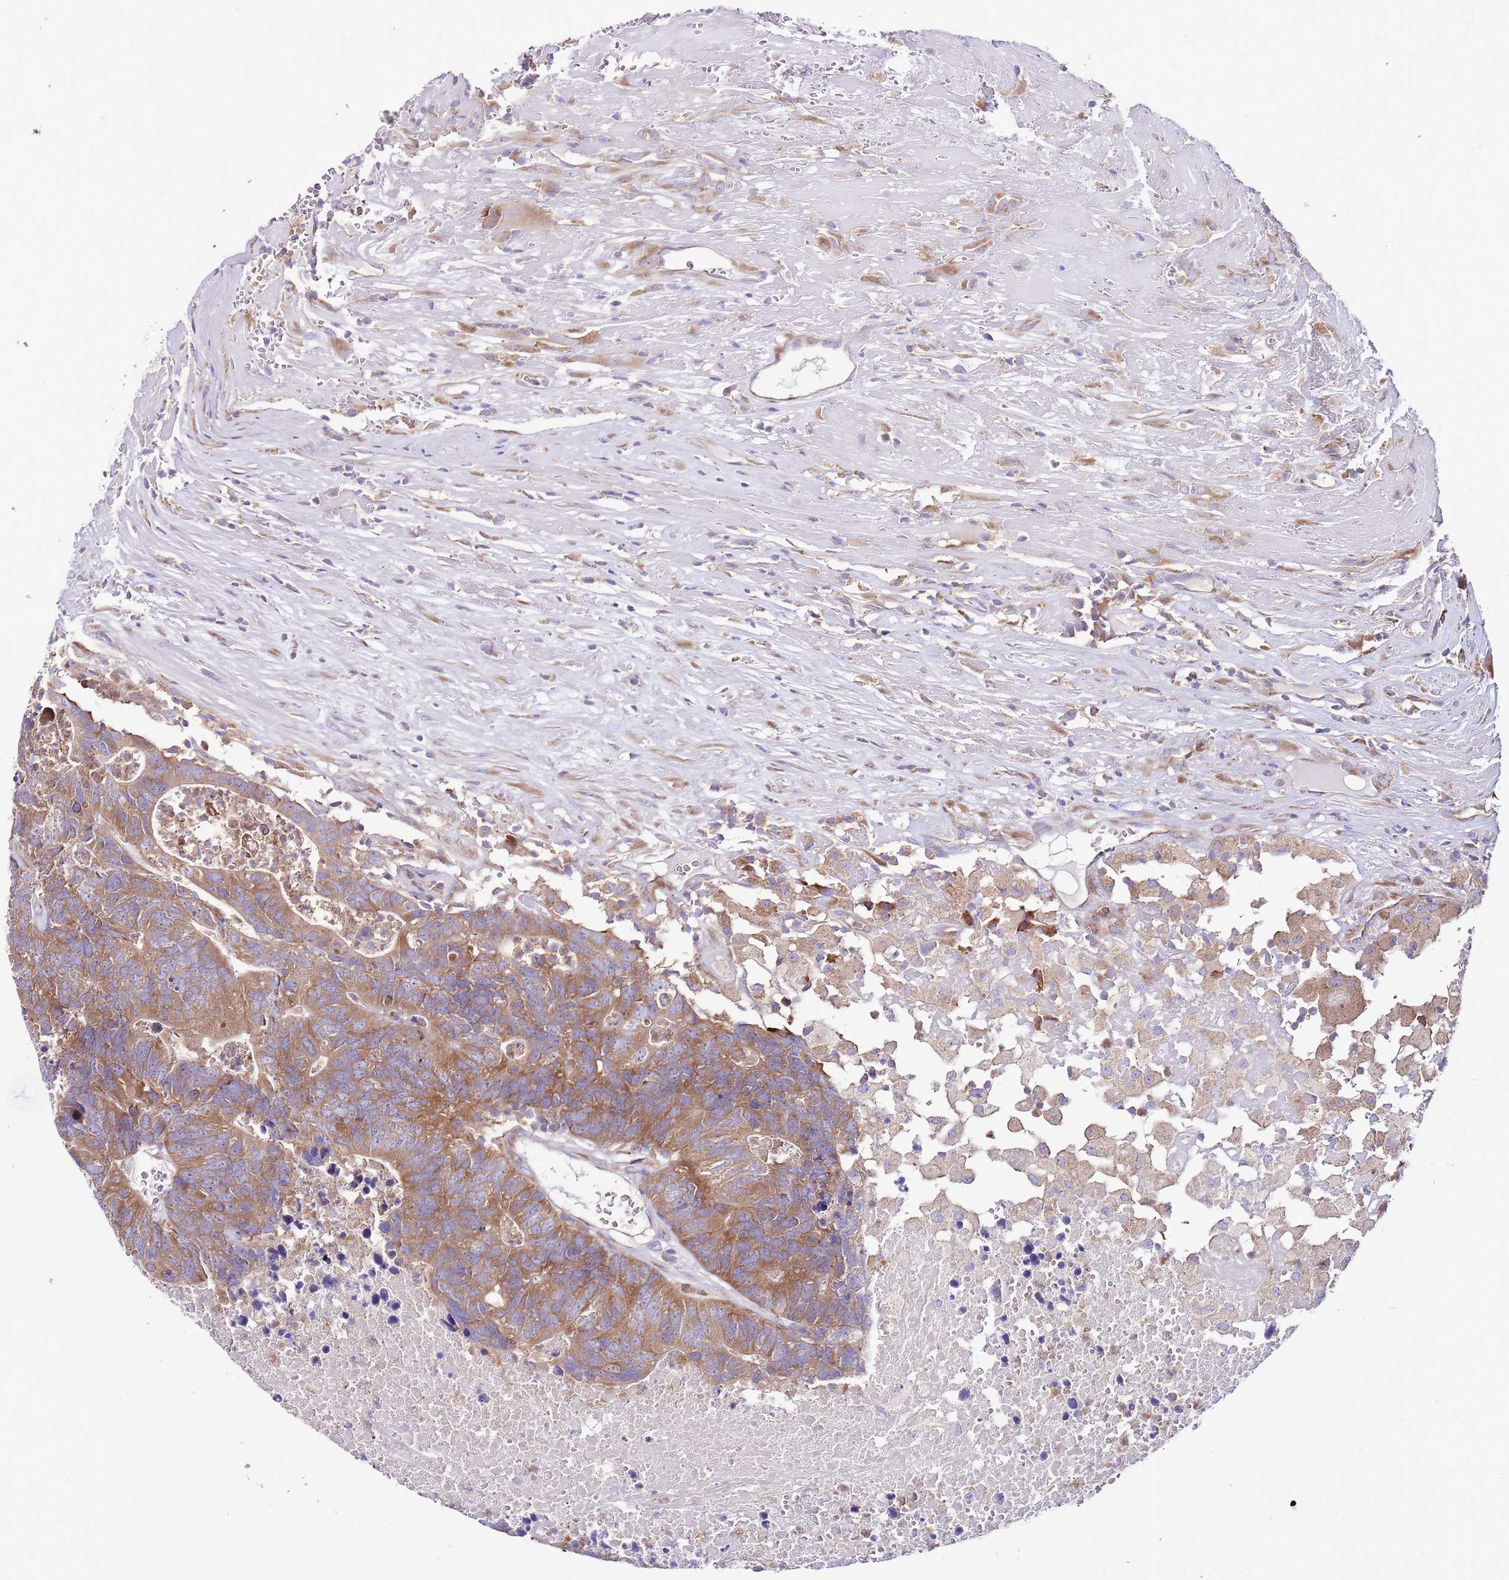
{"staining": {"intensity": "moderate", "quantity": ">75%", "location": "cytoplasmic/membranous"}, "tissue": "colorectal cancer", "cell_type": "Tumor cells", "image_type": "cancer", "snomed": [{"axis": "morphology", "description": "Adenocarcinoma, NOS"}, {"axis": "topography", "description": "Colon"}], "caption": "A histopathology image showing moderate cytoplasmic/membranous expression in about >75% of tumor cells in colorectal cancer (adenocarcinoma), as visualized by brown immunohistochemical staining.", "gene": "RPS10", "patient": {"sex": "female", "age": 48}}